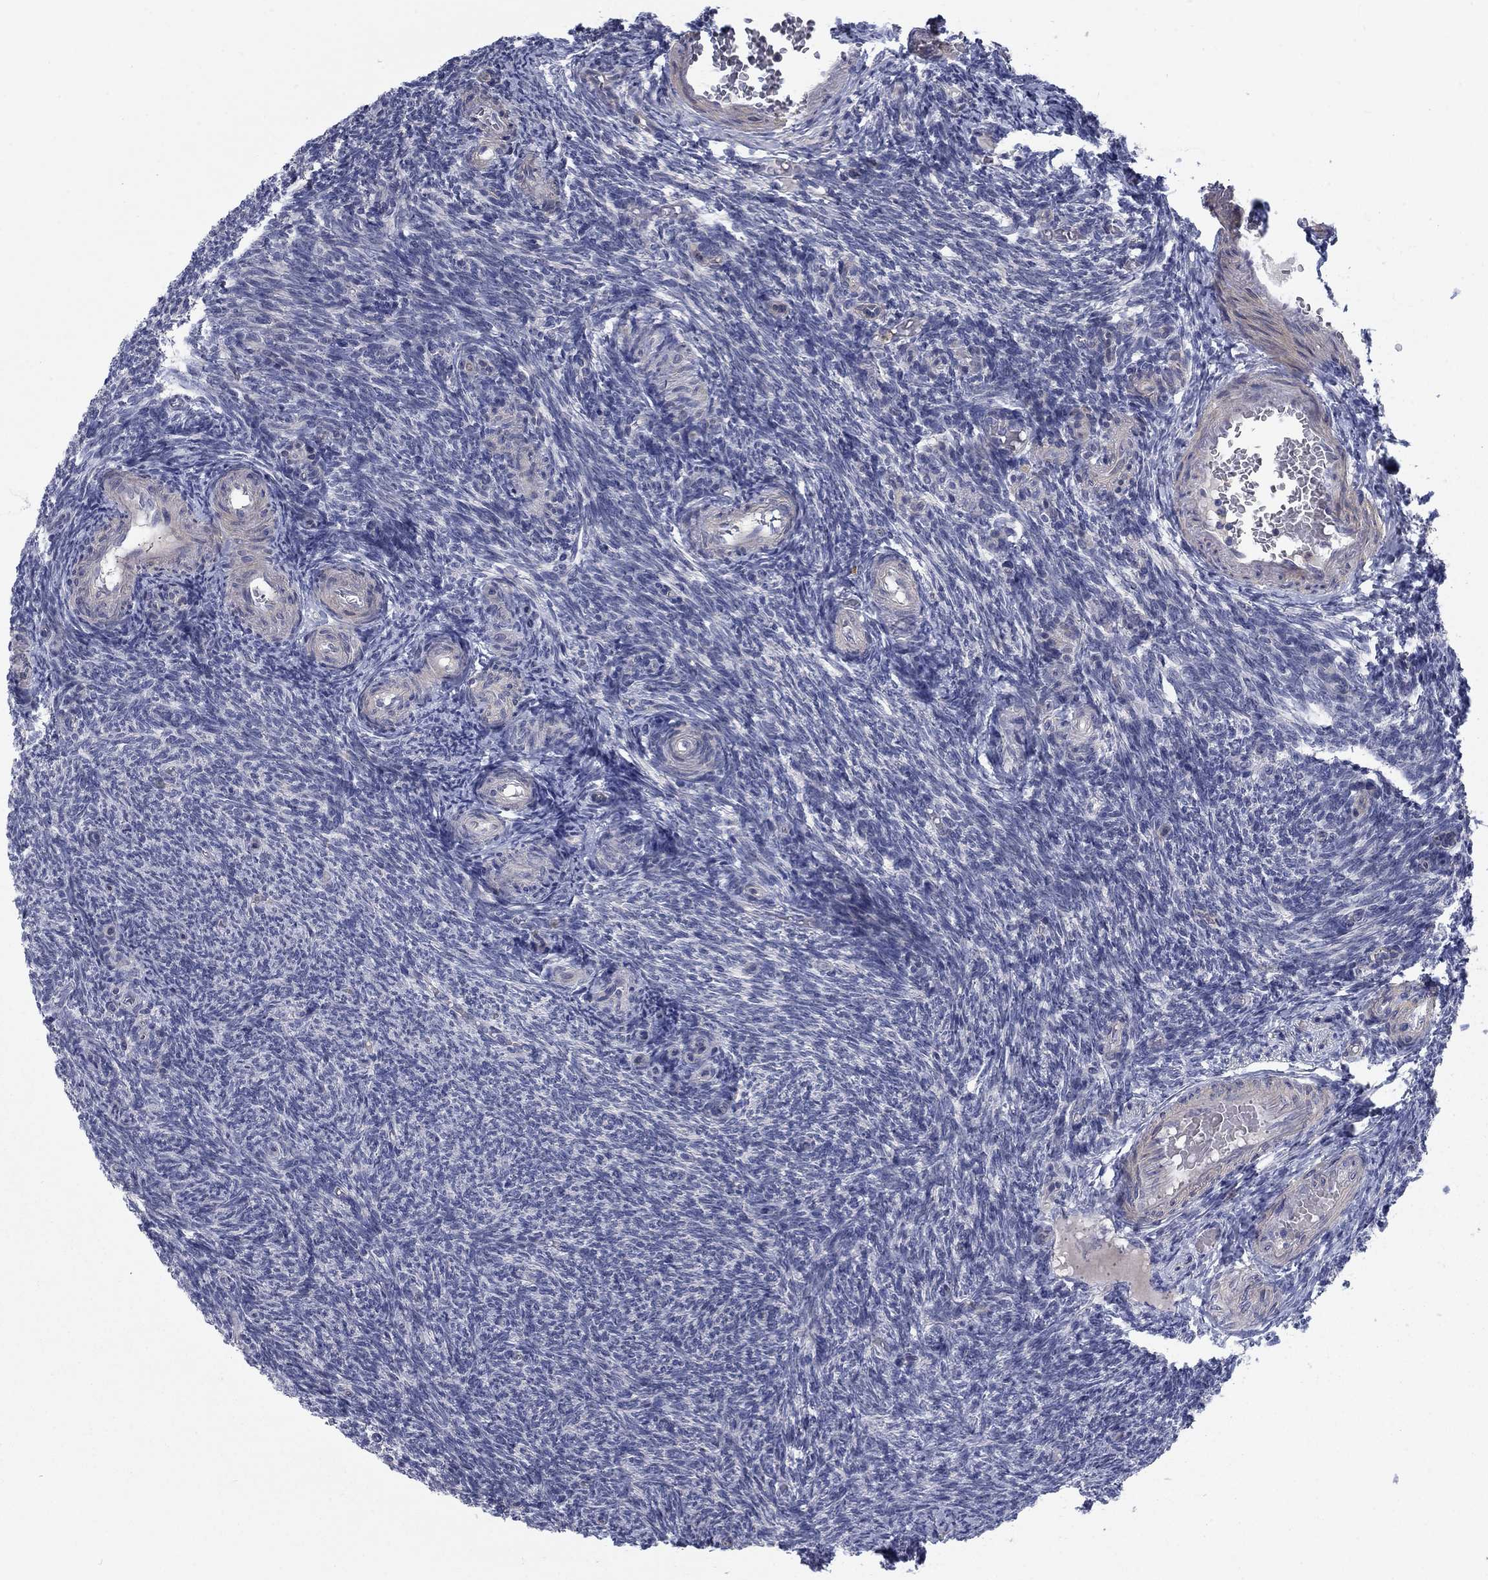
{"staining": {"intensity": "negative", "quantity": "none", "location": "none"}, "tissue": "ovary", "cell_type": "Follicle cells", "image_type": "normal", "snomed": [{"axis": "morphology", "description": "Normal tissue, NOS"}, {"axis": "topography", "description": "Ovary"}], "caption": "The immunohistochemistry histopathology image has no significant expression in follicle cells of ovary.", "gene": "KIF15", "patient": {"sex": "female", "age": 39}}